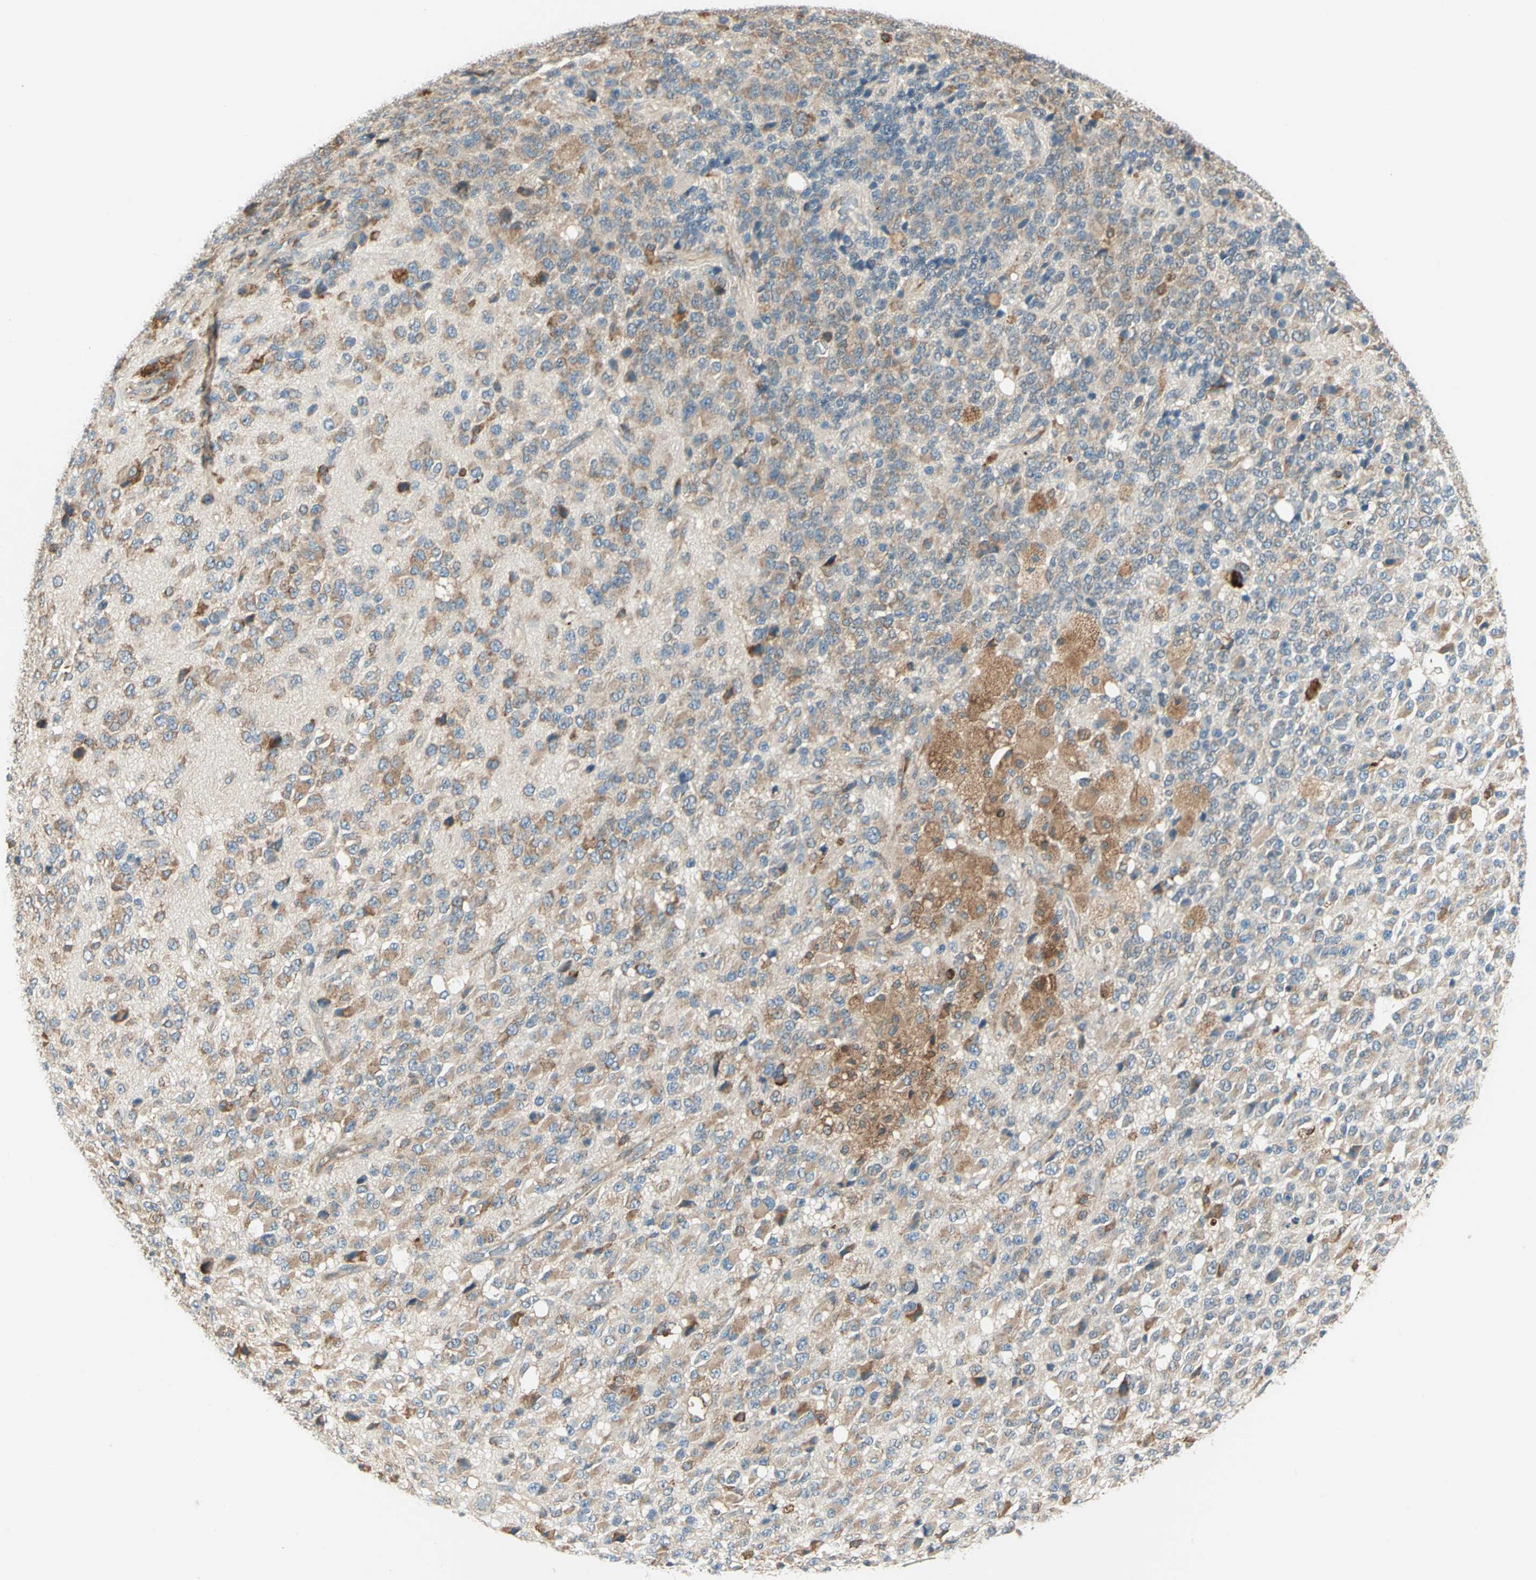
{"staining": {"intensity": "moderate", "quantity": "25%-75%", "location": "cytoplasmic/membranous"}, "tissue": "glioma", "cell_type": "Tumor cells", "image_type": "cancer", "snomed": [{"axis": "morphology", "description": "Glioma, malignant, High grade"}, {"axis": "topography", "description": "pancreas cauda"}], "caption": "Immunohistochemistry (IHC) (DAB) staining of high-grade glioma (malignant) shows moderate cytoplasmic/membranous protein expression in approximately 25%-75% of tumor cells.", "gene": "PDIA4", "patient": {"sex": "male", "age": 60}}